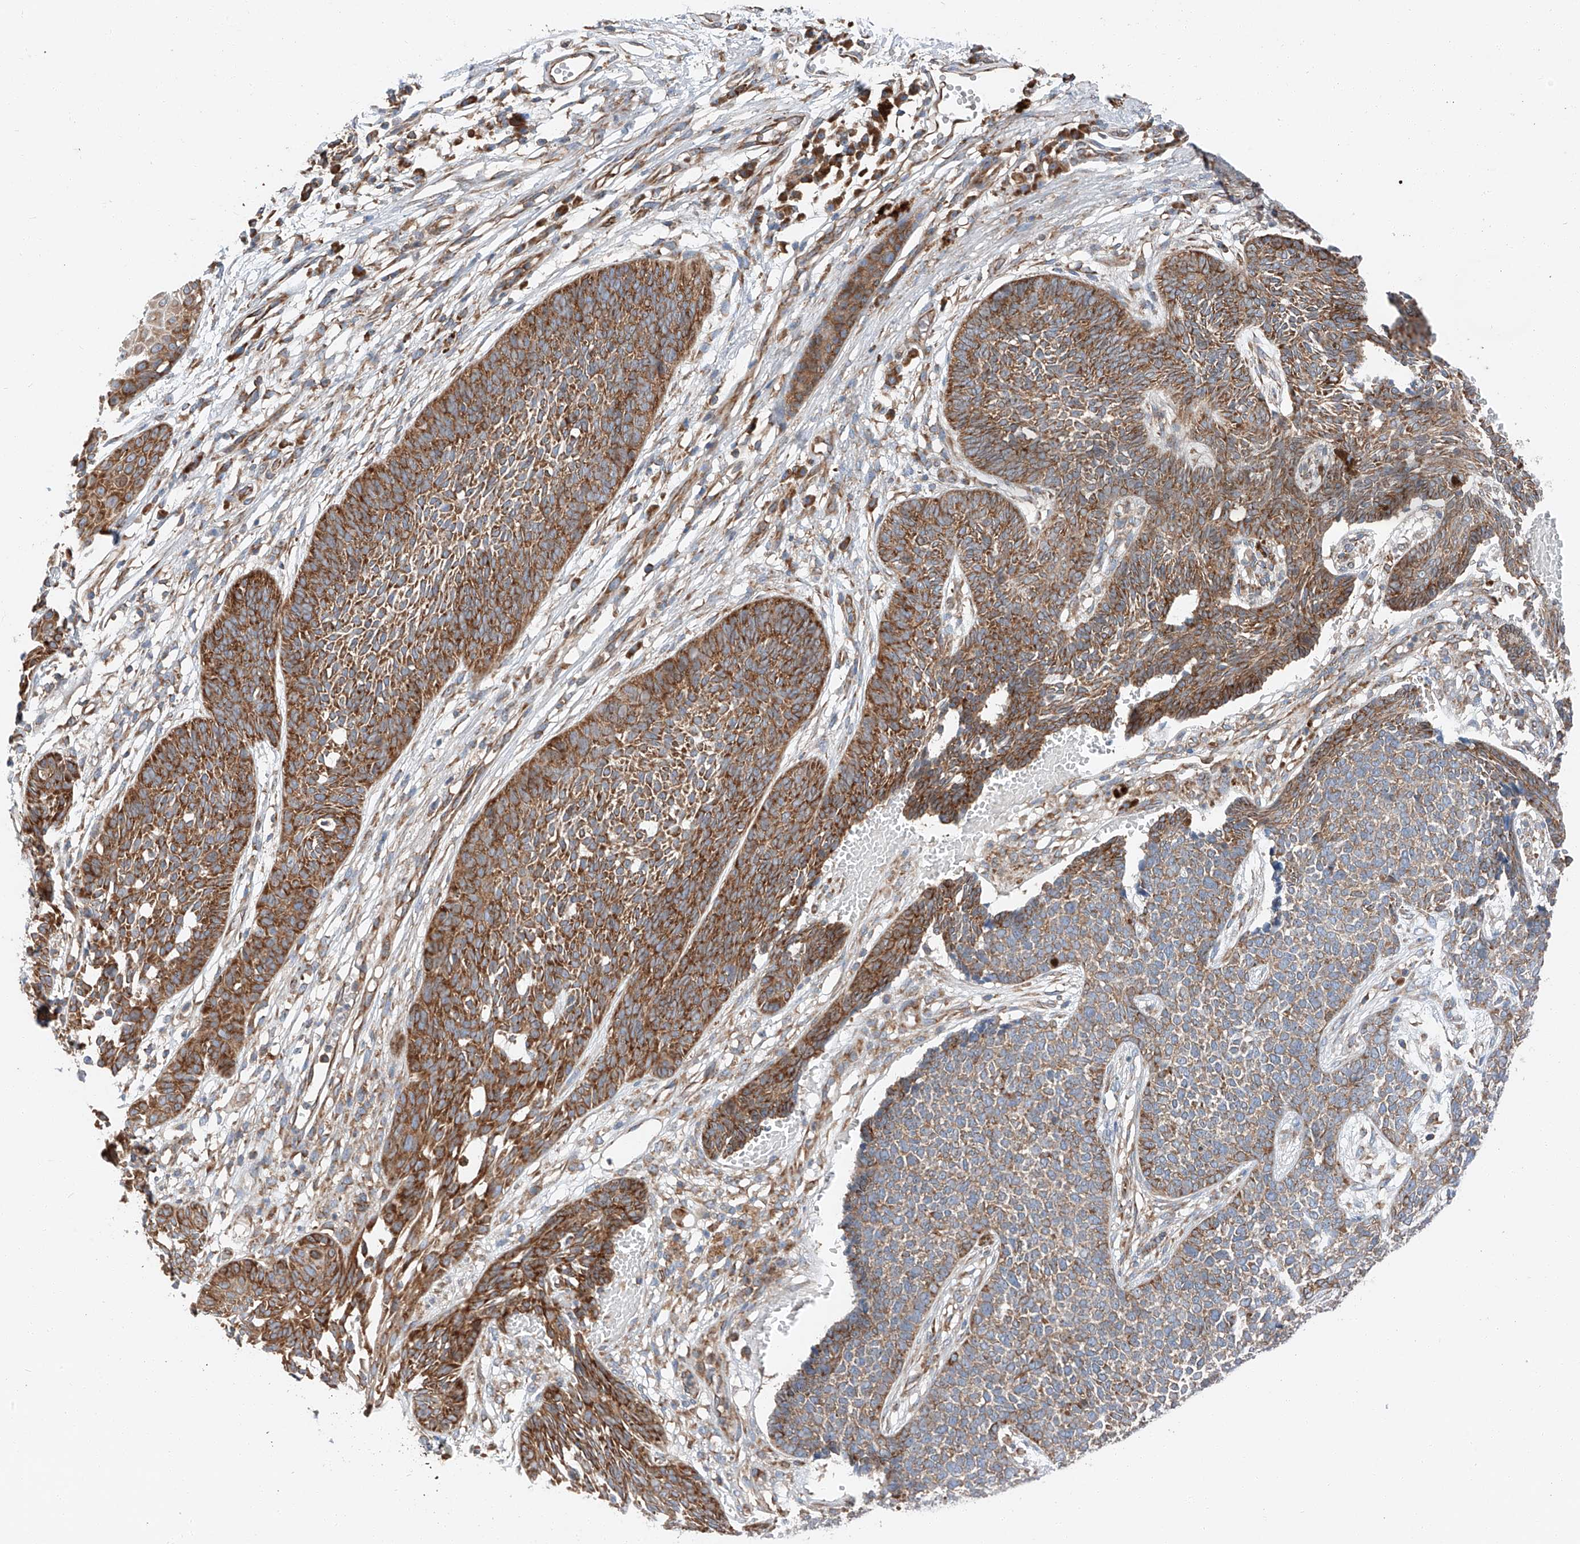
{"staining": {"intensity": "strong", "quantity": ">75%", "location": "cytoplasmic/membranous"}, "tissue": "skin cancer", "cell_type": "Tumor cells", "image_type": "cancer", "snomed": [{"axis": "morphology", "description": "Basal cell carcinoma"}, {"axis": "topography", "description": "Skin"}], "caption": "About >75% of tumor cells in skin basal cell carcinoma reveal strong cytoplasmic/membranous protein expression as visualized by brown immunohistochemical staining.", "gene": "ZC3H15", "patient": {"sex": "female", "age": 84}}